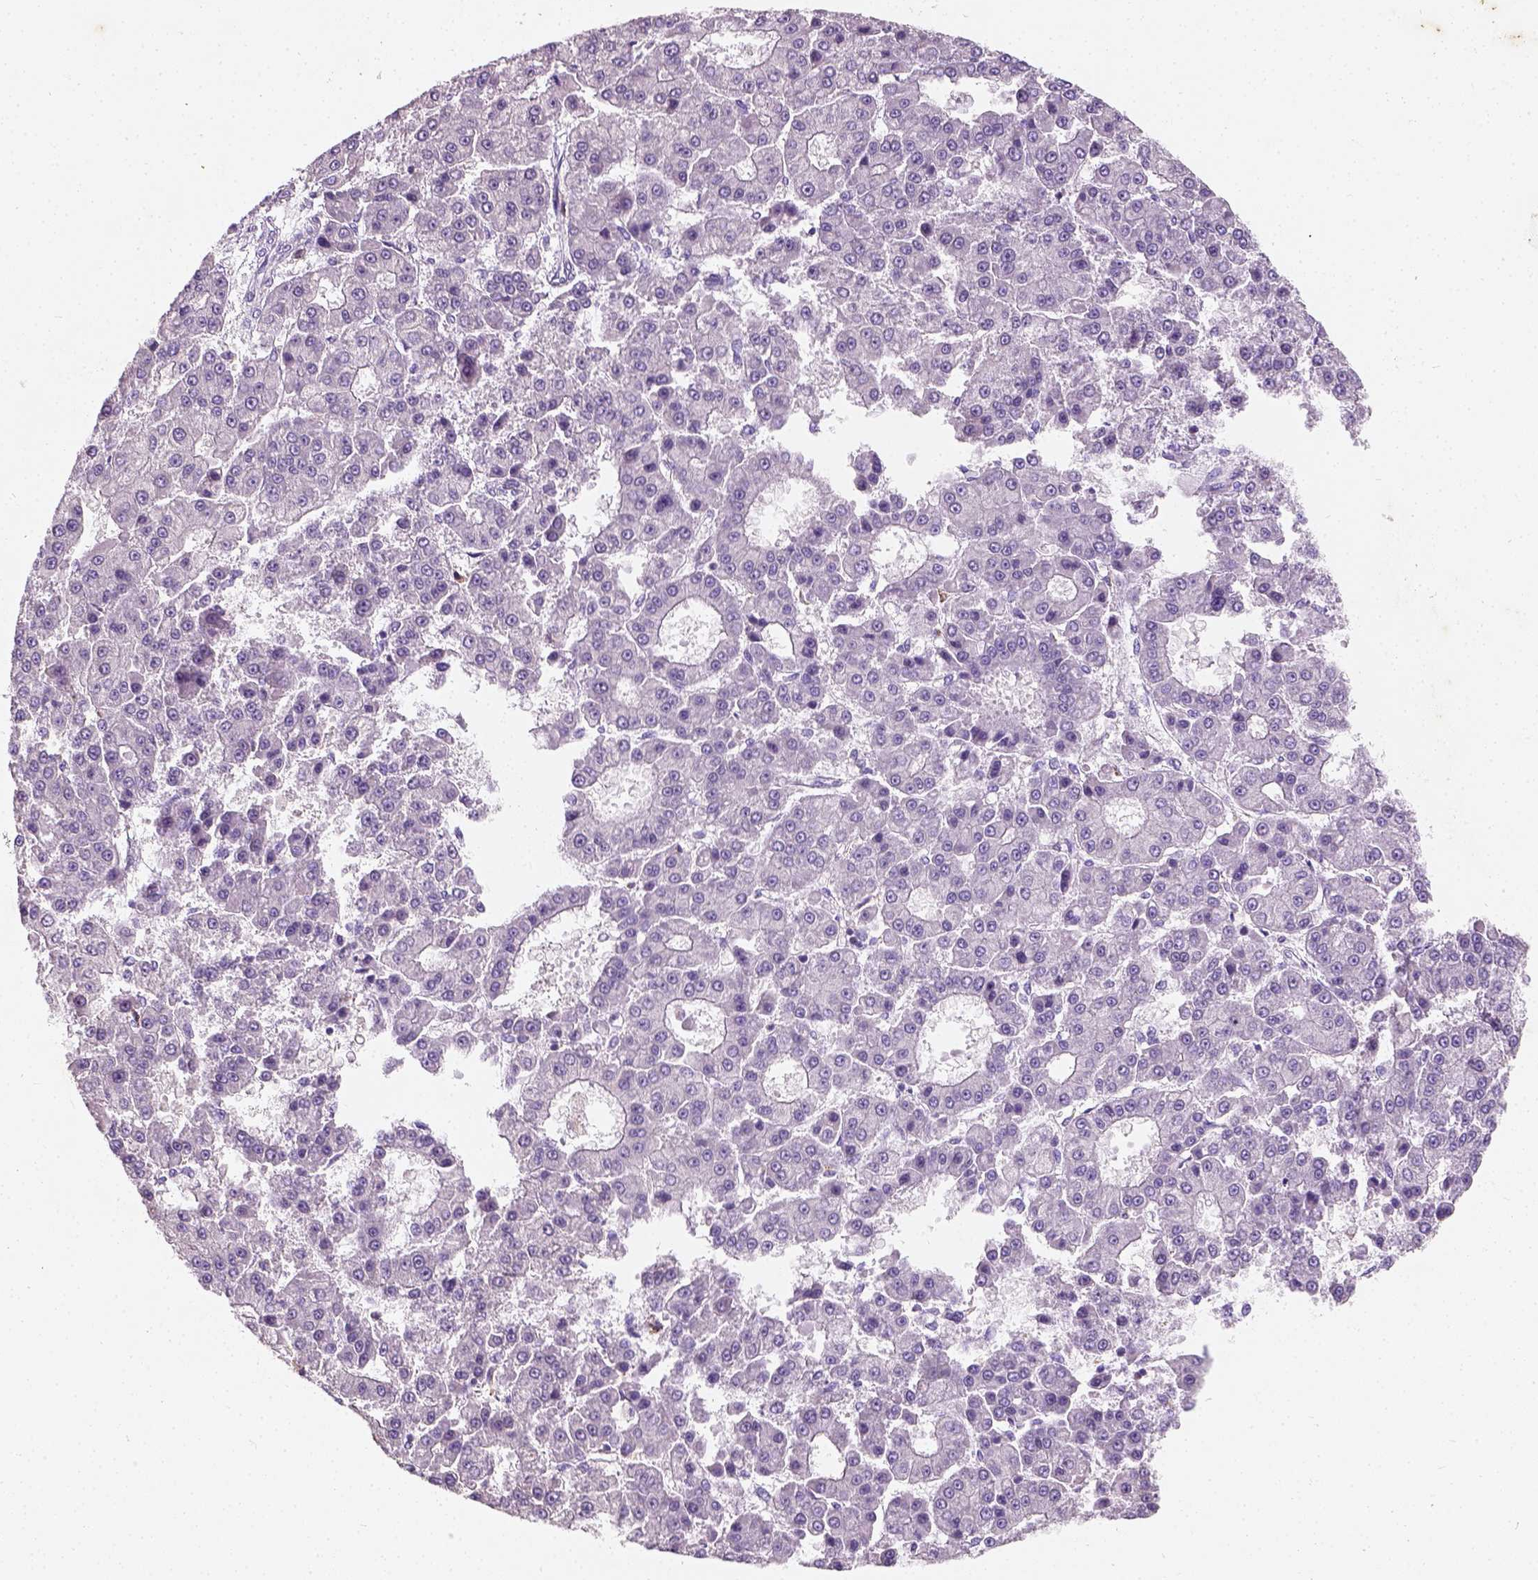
{"staining": {"intensity": "negative", "quantity": "none", "location": "none"}, "tissue": "liver cancer", "cell_type": "Tumor cells", "image_type": "cancer", "snomed": [{"axis": "morphology", "description": "Carcinoma, Hepatocellular, NOS"}, {"axis": "topography", "description": "Liver"}], "caption": "This is an immunohistochemistry micrograph of human liver cancer (hepatocellular carcinoma). There is no expression in tumor cells.", "gene": "CHODL", "patient": {"sex": "male", "age": 70}}